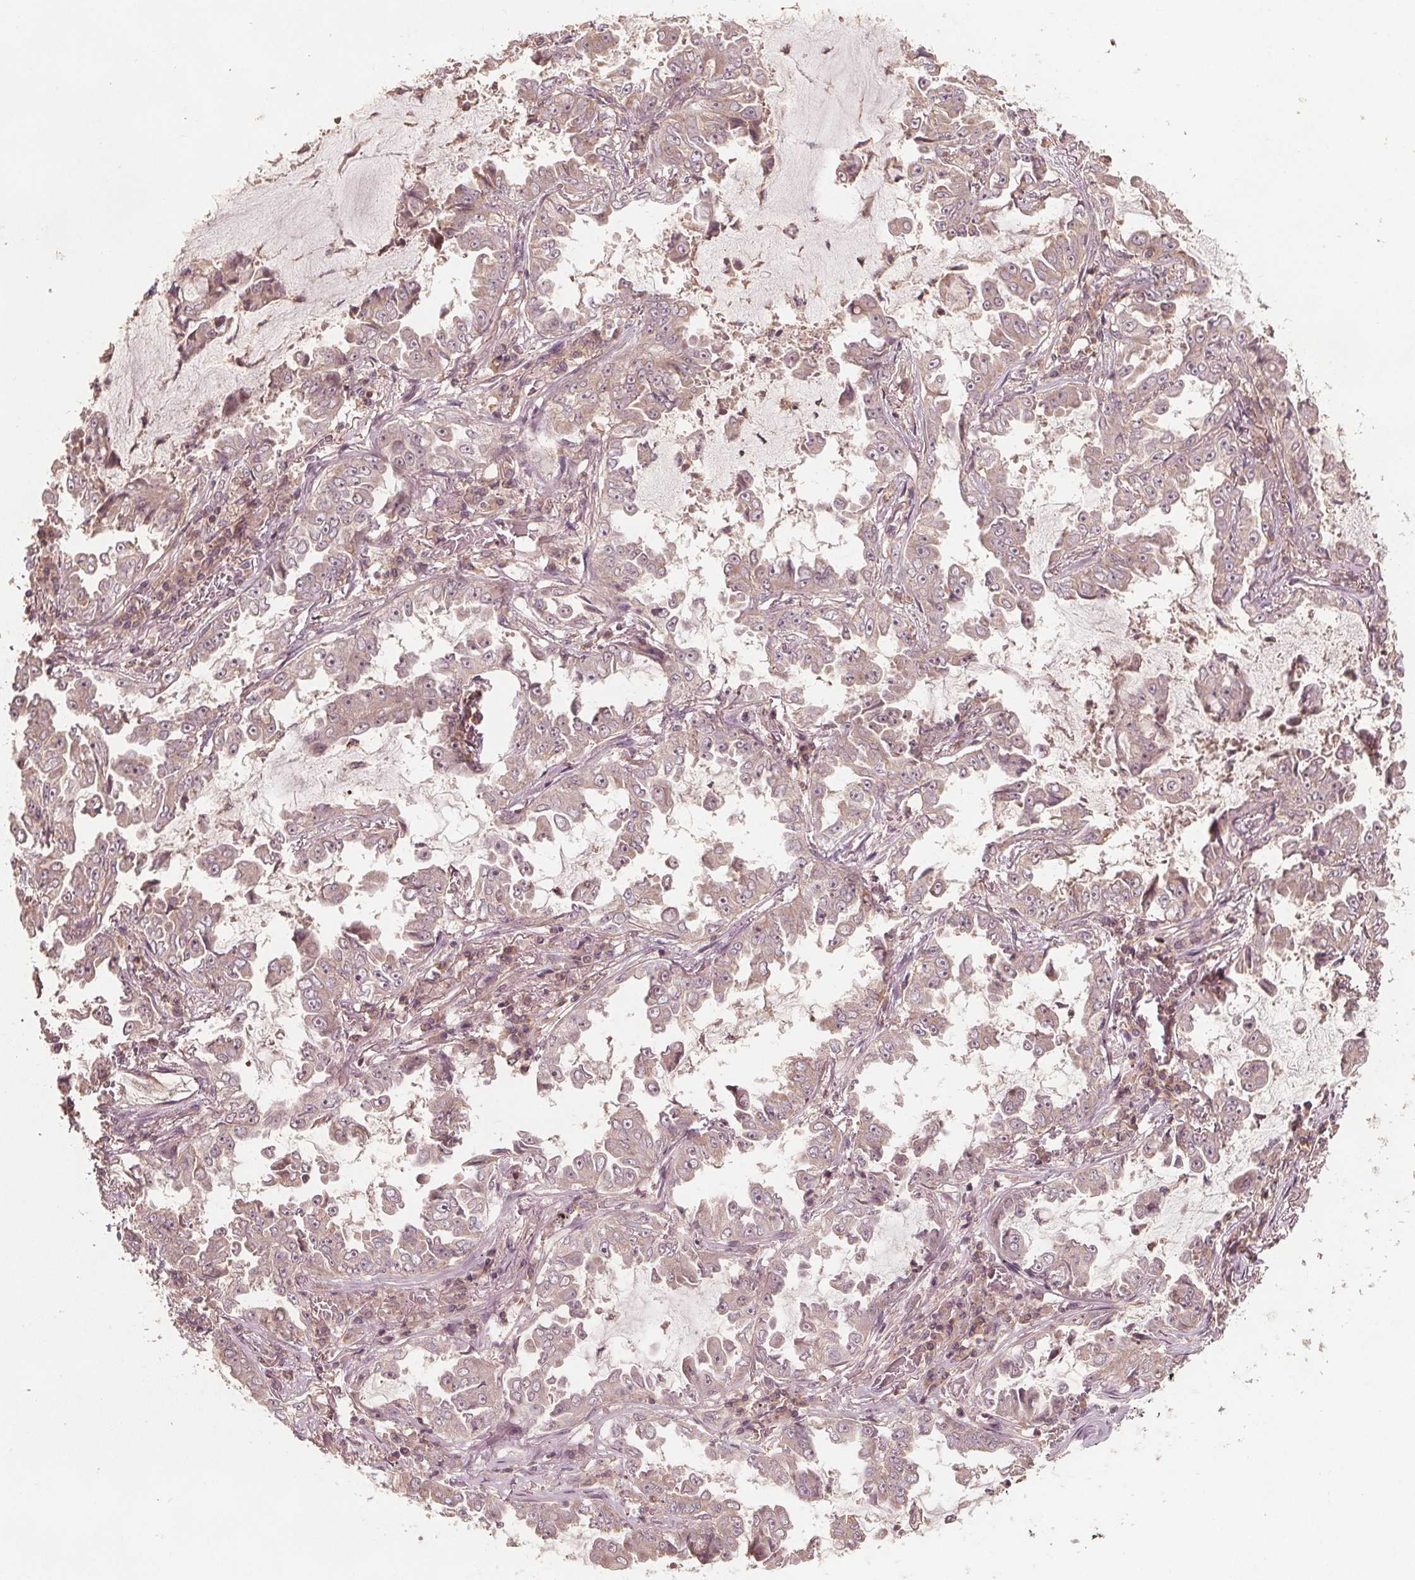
{"staining": {"intensity": "weak", "quantity": "<25%", "location": "cytoplasmic/membranous"}, "tissue": "lung cancer", "cell_type": "Tumor cells", "image_type": "cancer", "snomed": [{"axis": "morphology", "description": "Adenocarcinoma, NOS"}, {"axis": "topography", "description": "Lung"}], "caption": "Micrograph shows no significant protein expression in tumor cells of lung adenocarcinoma.", "gene": "GNB2", "patient": {"sex": "female", "age": 52}}